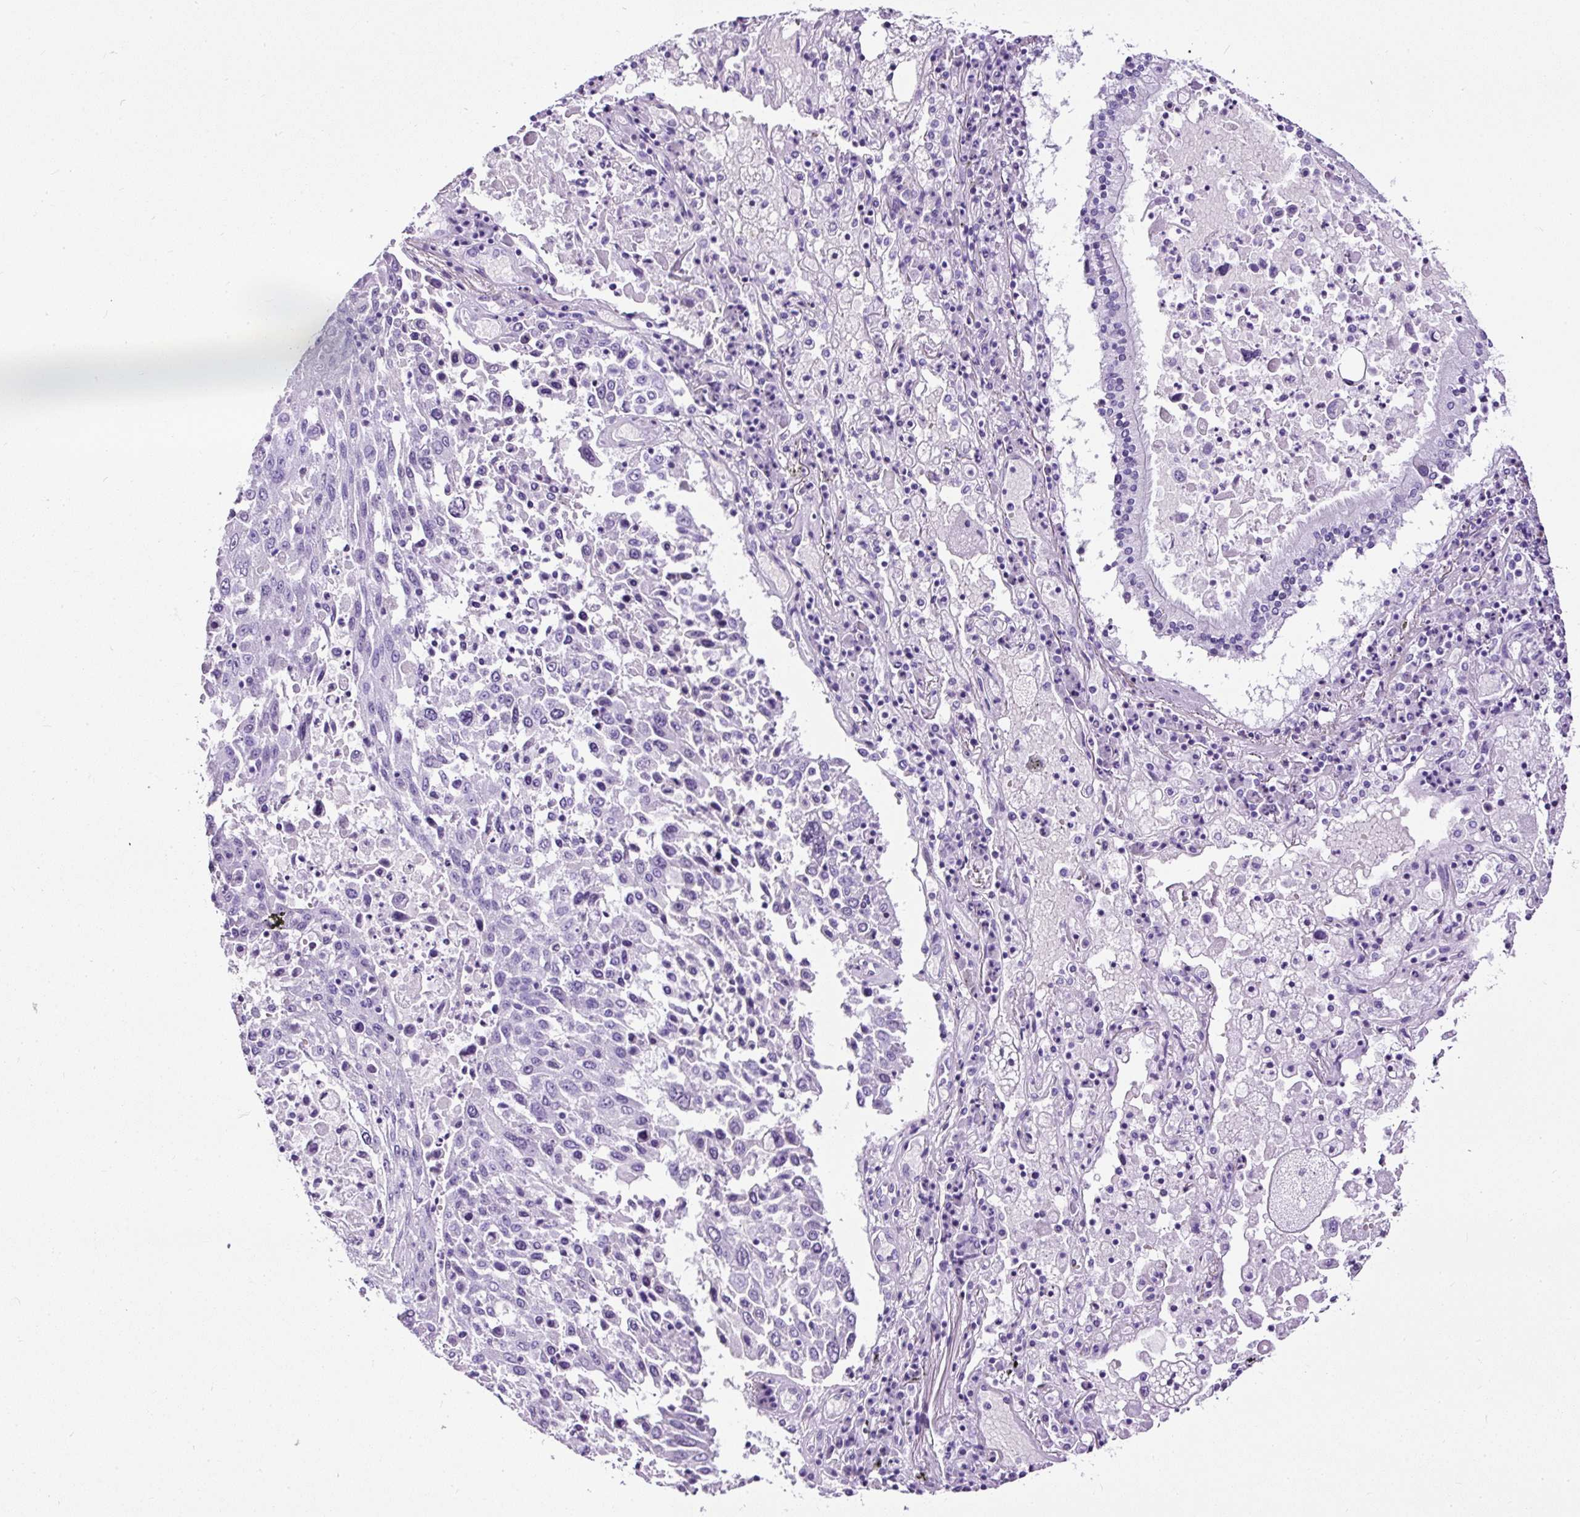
{"staining": {"intensity": "negative", "quantity": "none", "location": "none"}, "tissue": "lung cancer", "cell_type": "Tumor cells", "image_type": "cancer", "snomed": [{"axis": "morphology", "description": "Squamous cell carcinoma, NOS"}, {"axis": "topography", "description": "Lung"}], "caption": "Tumor cells are negative for protein expression in human lung cancer (squamous cell carcinoma).", "gene": "NTS", "patient": {"sex": "male", "age": 65}}